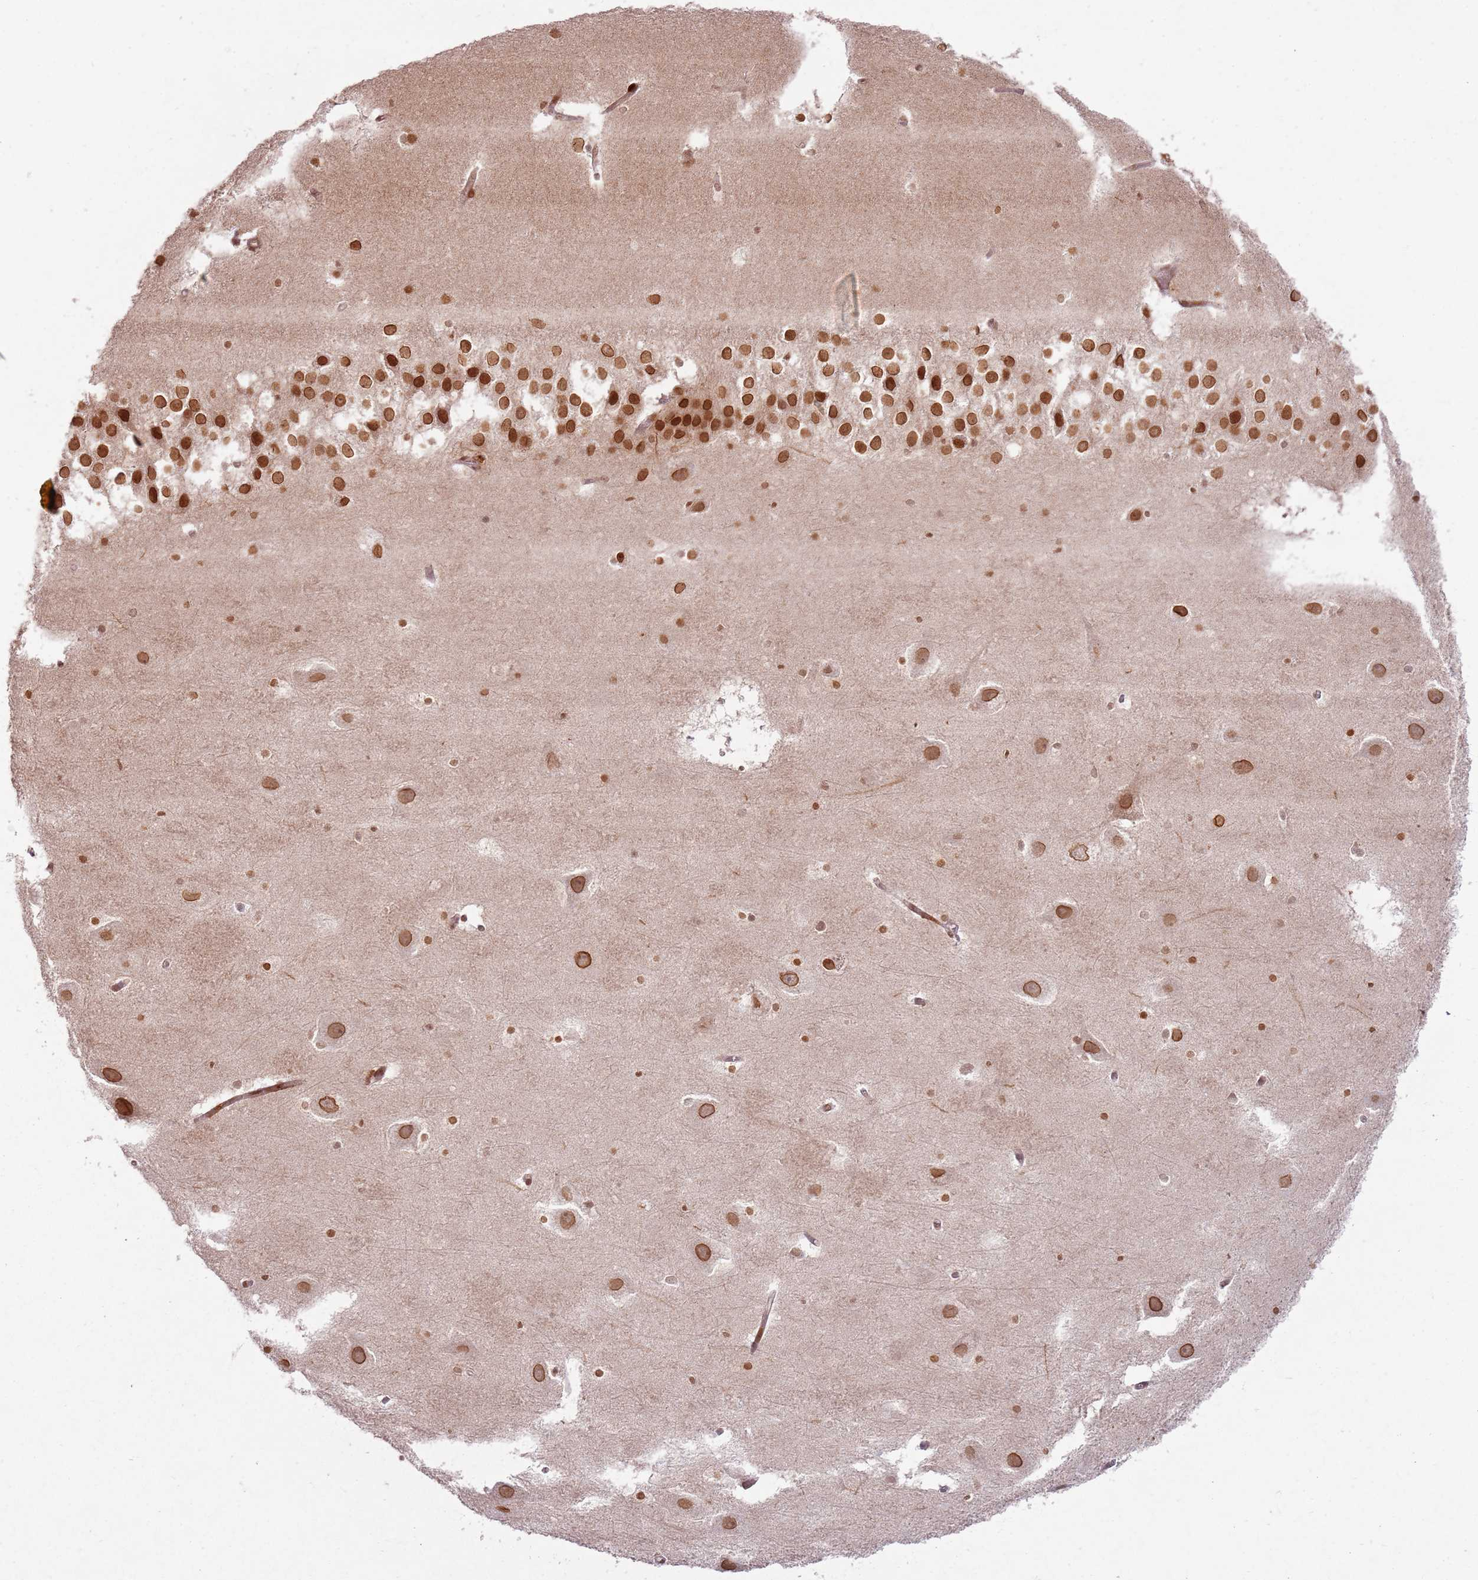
{"staining": {"intensity": "moderate", "quantity": ">75%", "location": "cytoplasmic/membranous"}, "tissue": "hippocampus", "cell_type": "Glial cells", "image_type": "normal", "snomed": [{"axis": "morphology", "description": "Normal tissue, NOS"}, {"axis": "topography", "description": "Hippocampus"}], "caption": "Glial cells exhibit medium levels of moderate cytoplasmic/membranous expression in approximately >75% of cells in unremarkable hippocampus. The staining was performed using DAB, with brown indicating positive protein expression. Nuclei are stained blue with hematoxylin.", "gene": "KLHL36", "patient": {"sex": "female", "age": 52}}